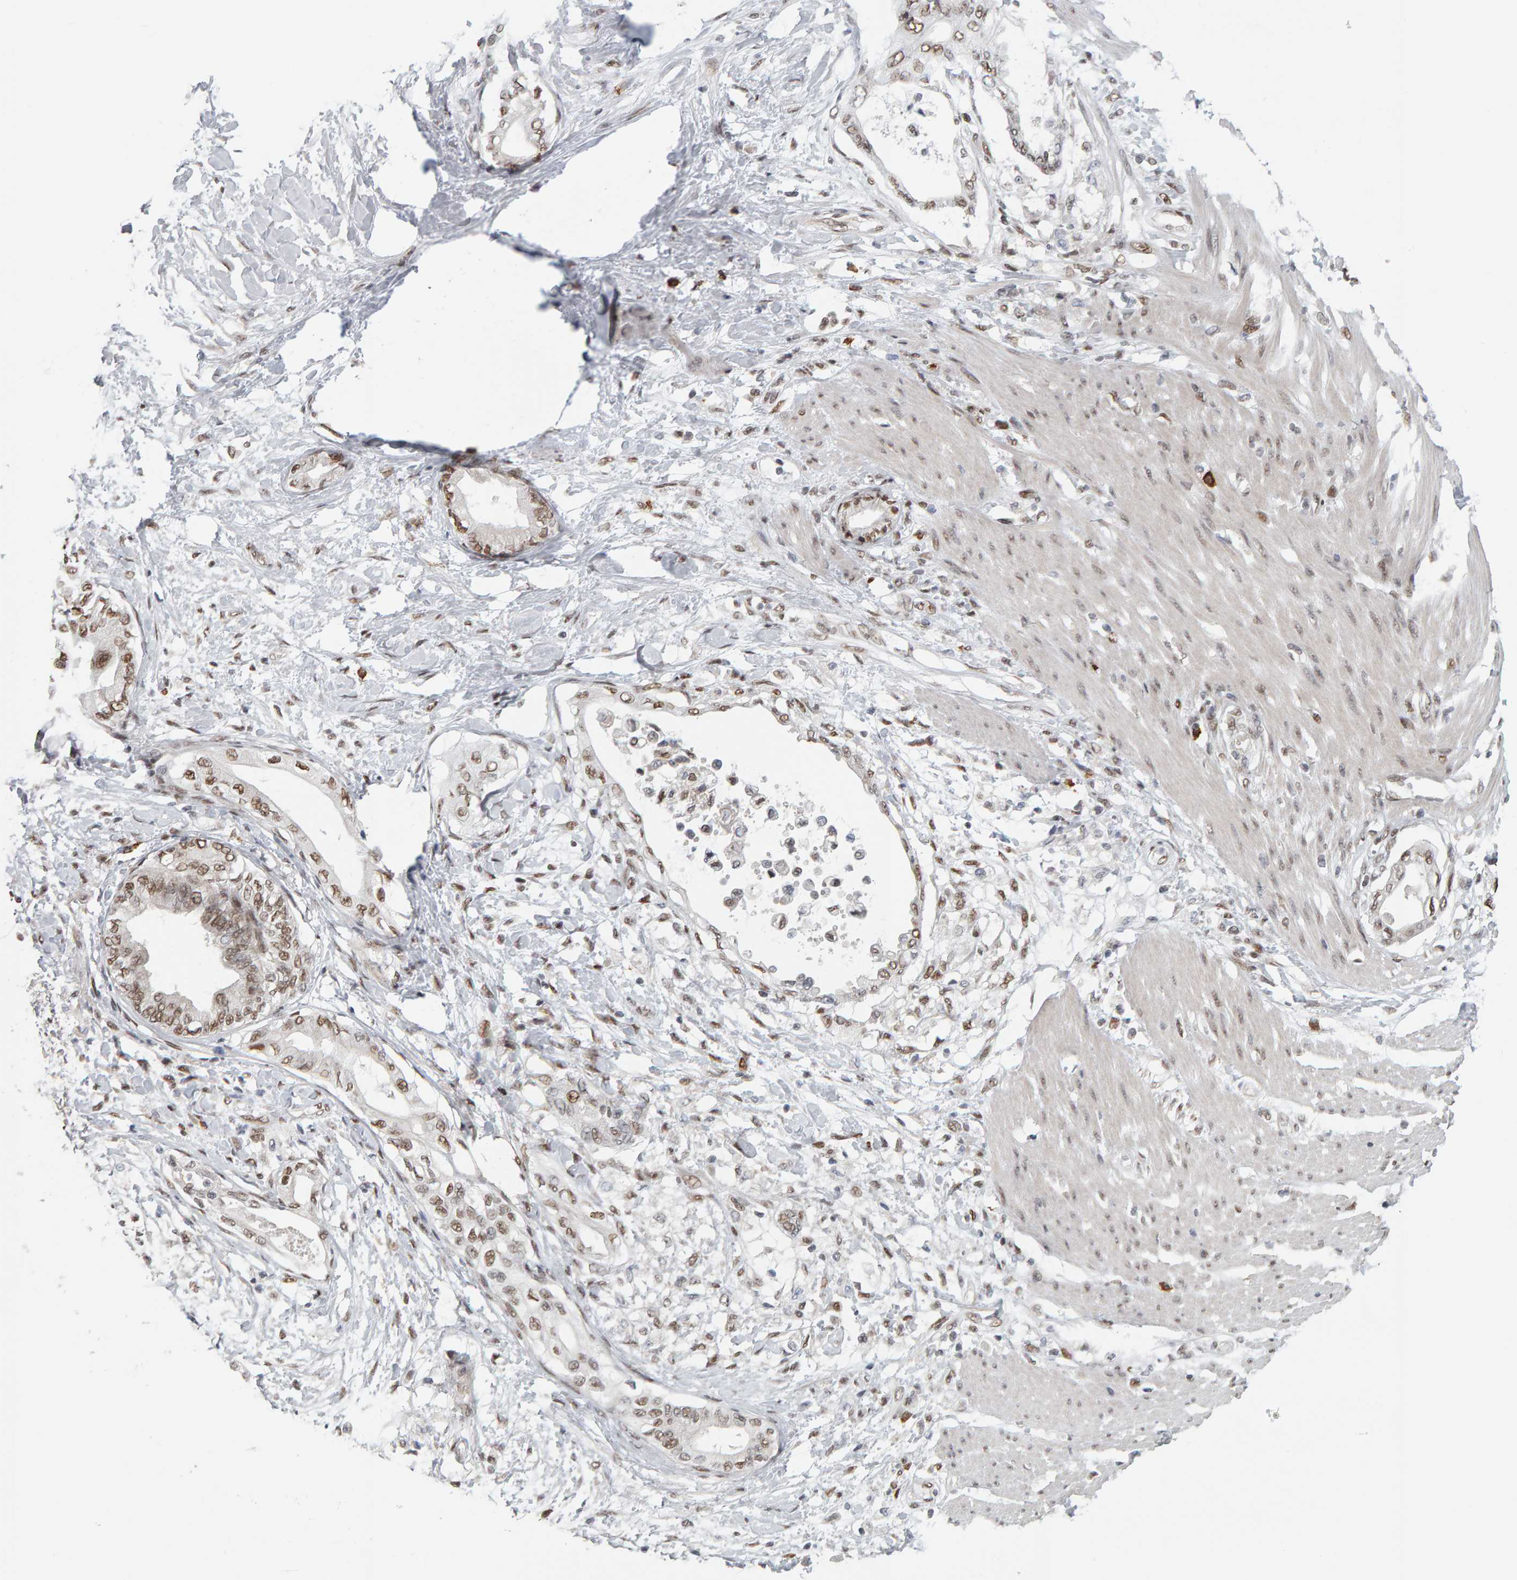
{"staining": {"intensity": "moderate", "quantity": ">75%", "location": "nuclear"}, "tissue": "pancreatic cancer", "cell_type": "Tumor cells", "image_type": "cancer", "snomed": [{"axis": "morphology", "description": "Normal tissue, NOS"}, {"axis": "morphology", "description": "Adenocarcinoma, NOS"}, {"axis": "topography", "description": "Pancreas"}, {"axis": "topography", "description": "Duodenum"}], "caption": "A high-resolution micrograph shows immunohistochemistry (IHC) staining of pancreatic adenocarcinoma, which reveals moderate nuclear staining in approximately >75% of tumor cells. The staining is performed using DAB brown chromogen to label protein expression. The nuclei are counter-stained blue using hematoxylin.", "gene": "ATF7IP", "patient": {"sex": "female", "age": 60}}